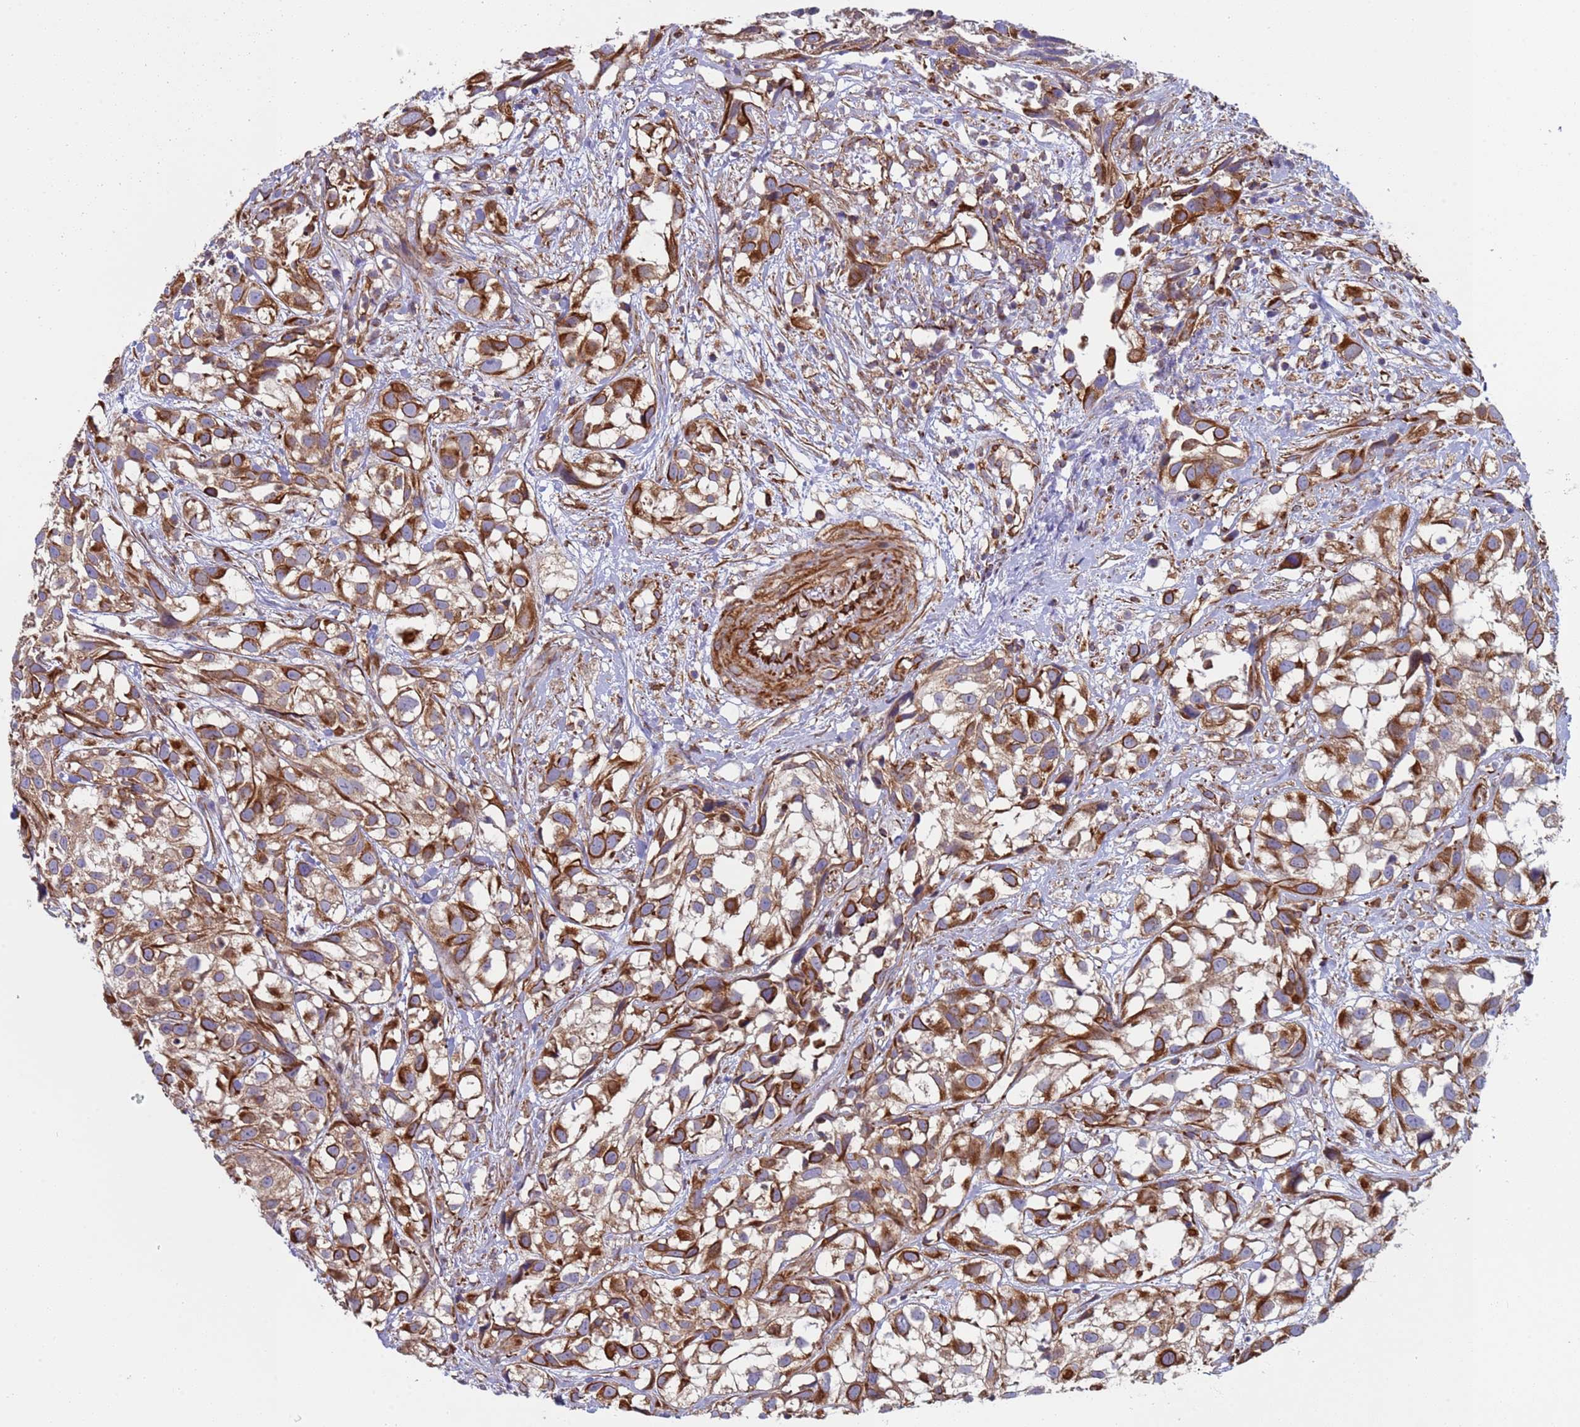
{"staining": {"intensity": "moderate", "quantity": ">75%", "location": "cytoplasmic/membranous"}, "tissue": "urothelial cancer", "cell_type": "Tumor cells", "image_type": "cancer", "snomed": [{"axis": "morphology", "description": "Urothelial carcinoma, High grade"}, {"axis": "topography", "description": "Urinary bladder"}], "caption": "Moderate cytoplasmic/membranous positivity is seen in about >75% of tumor cells in urothelial carcinoma (high-grade).", "gene": "NUDT12", "patient": {"sex": "male", "age": 56}}